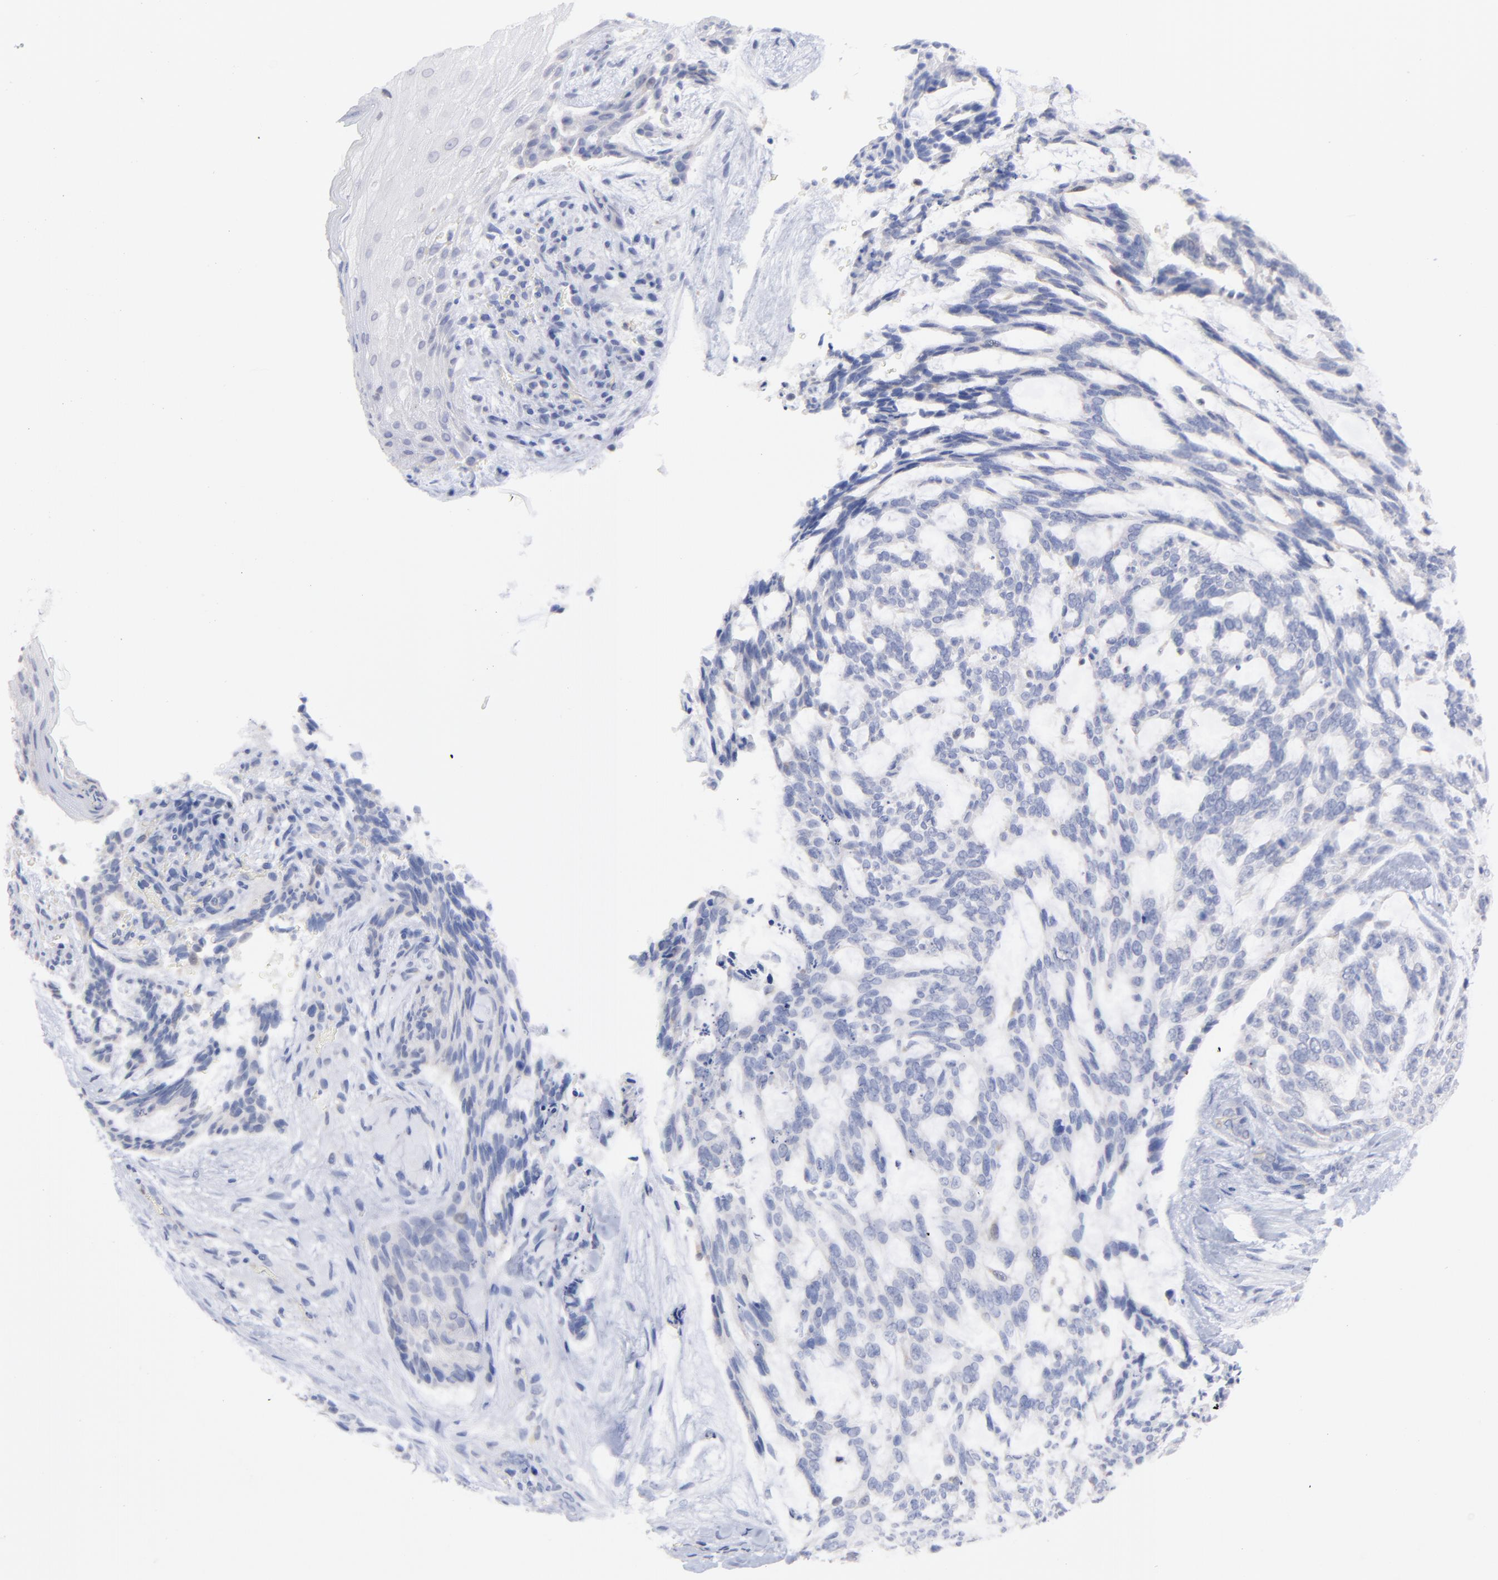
{"staining": {"intensity": "negative", "quantity": "none", "location": "none"}, "tissue": "skin cancer", "cell_type": "Tumor cells", "image_type": "cancer", "snomed": [{"axis": "morphology", "description": "Normal tissue, NOS"}, {"axis": "morphology", "description": "Basal cell carcinoma"}, {"axis": "topography", "description": "Skin"}], "caption": "Tumor cells show no significant expression in skin basal cell carcinoma.", "gene": "CFAP57", "patient": {"sex": "female", "age": 71}}